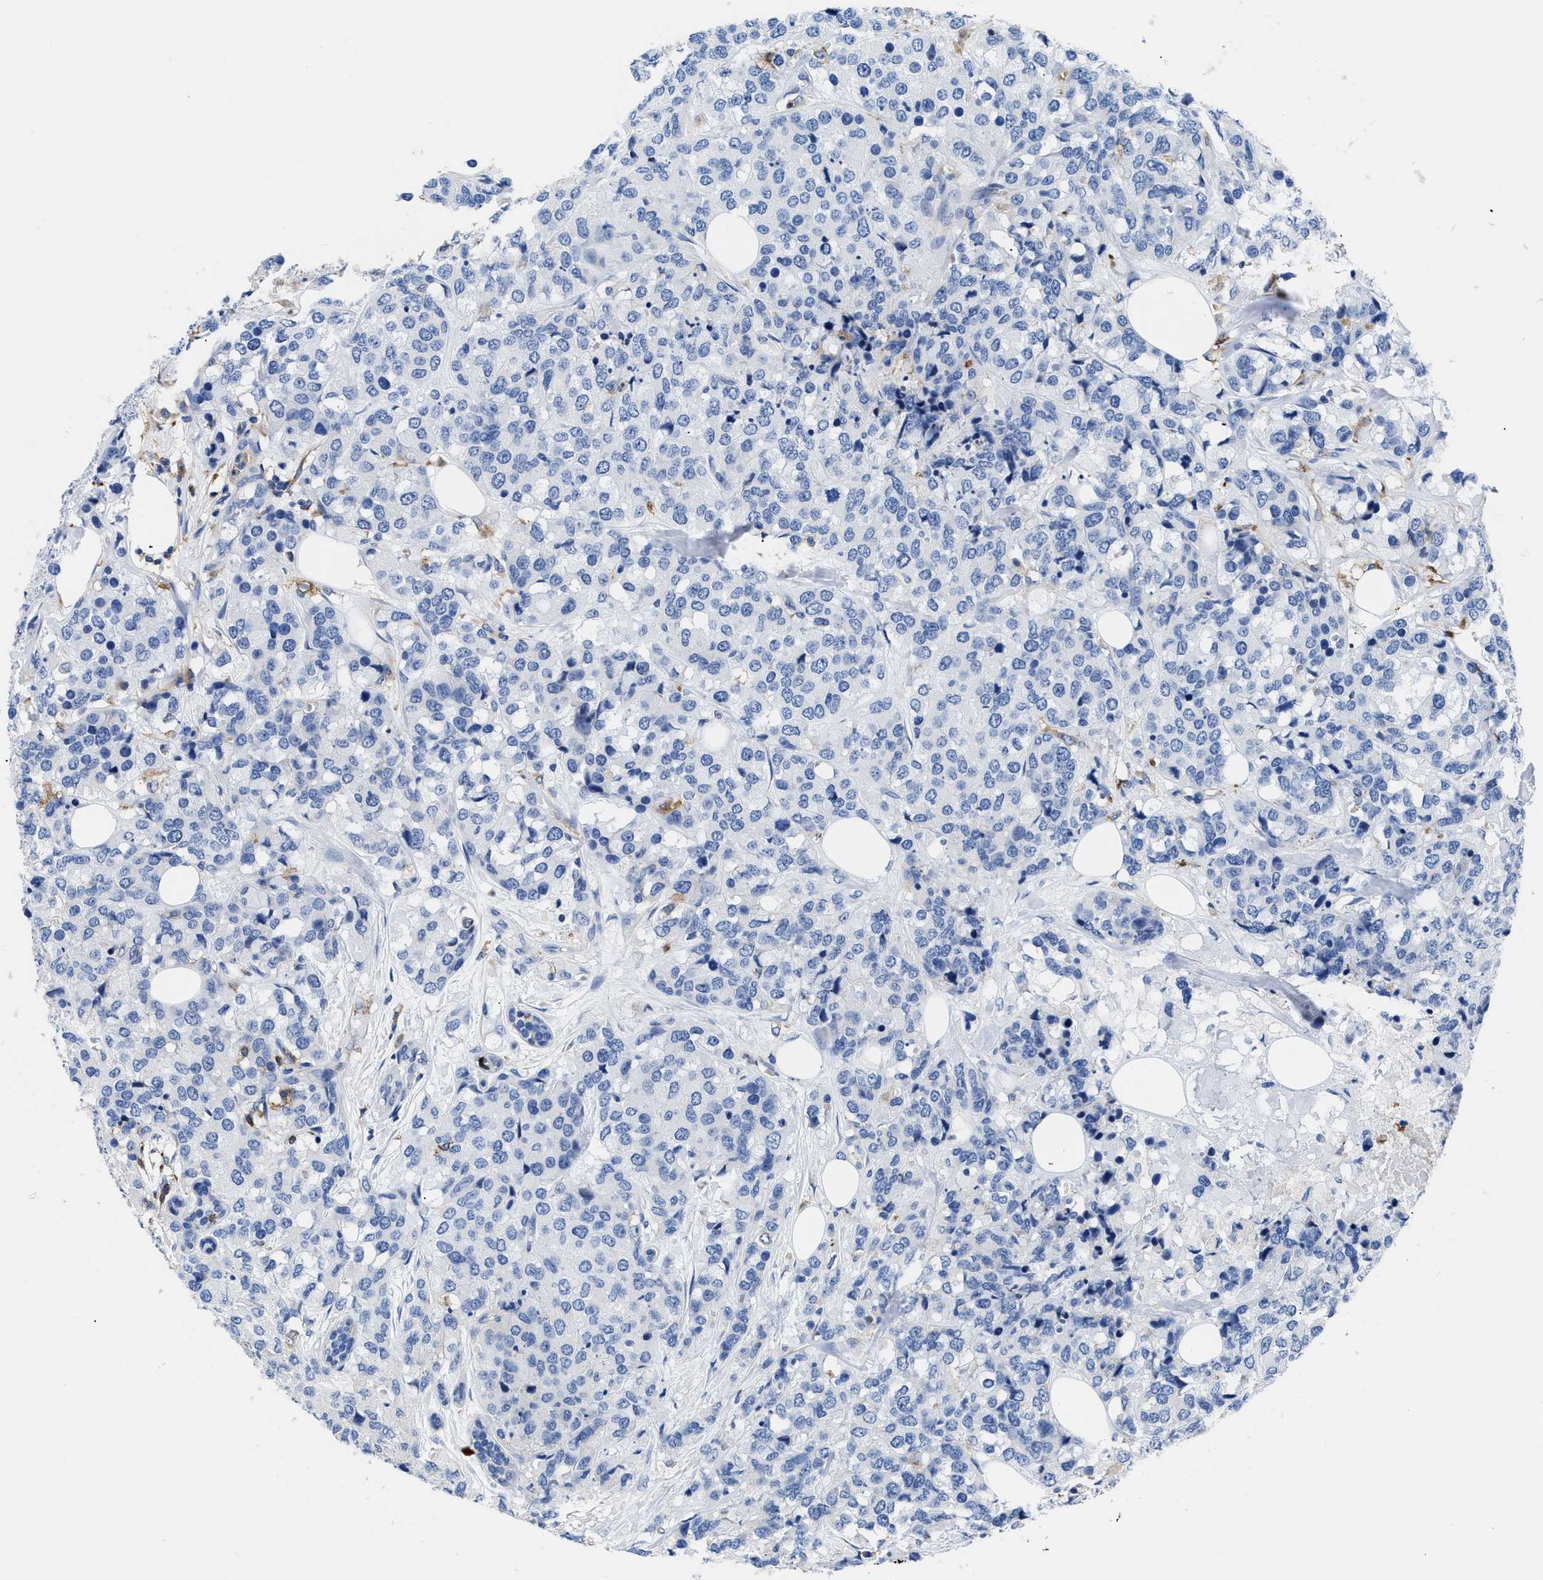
{"staining": {"intensity": "negative", "quantity": "none", "location": "none"}, "tissue": "breast cancer", "cell_type": "Tumor cells", "image_type": "cancer", "snomed": [{"axis": "morphology", "description": "Lobular carcinoma"}, {"axis": "topography", "description": "Breast"}], "caption": "Immunohistochemistry histopathology image of neoplastic tissue: human breast lobular carcinoma stained with DAB (3,3'-diaminobenzidine) exhibits no significant protein positivity in tumor cells.", "gene": "HLA-DPA1", "patient": {"sex": "female", "age": 59}}